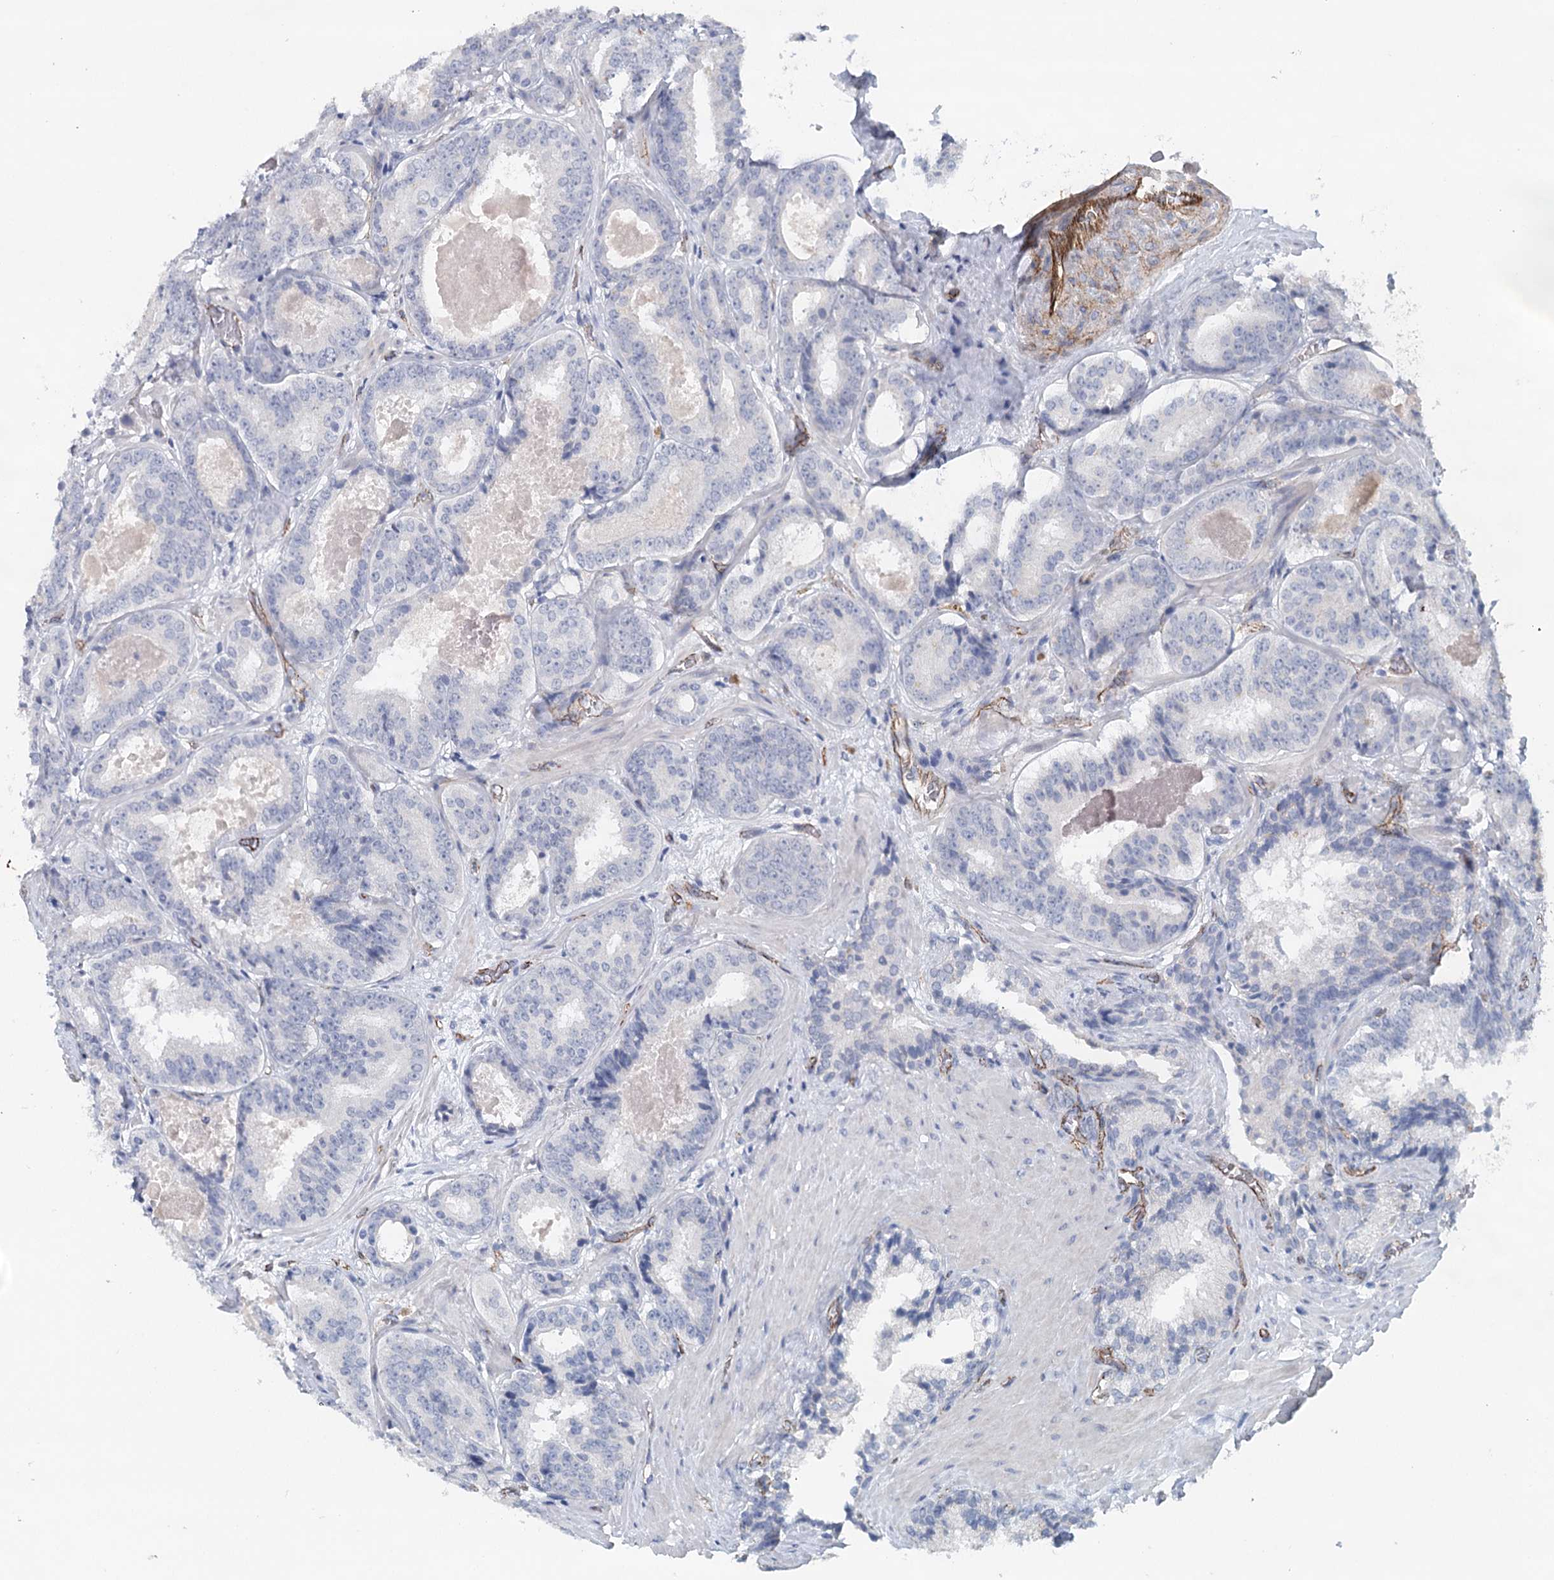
{"staining": {"intensity": "negative", "quantity": "none", "location": "none"}, "tissue": "prostate cancer", "cell_type": "Tumor cells", "image_type": "cancer", "snomed": [{"axis": "morphology", "description": "Adenocarcinoma, High grade"}, {"axis": "topography", "description": "Prostate"}], "caption": "Tumor cells show no significant protein positivity in prostate cancer (adenocarcinoma (high-grade)). (Brightfield microscopy of DAB (3,3'-diaminobenzidine) immunohistochemistry at high magnification).", "gene": "SYNPO", "patient": {"sex": "male", "age": 57}}